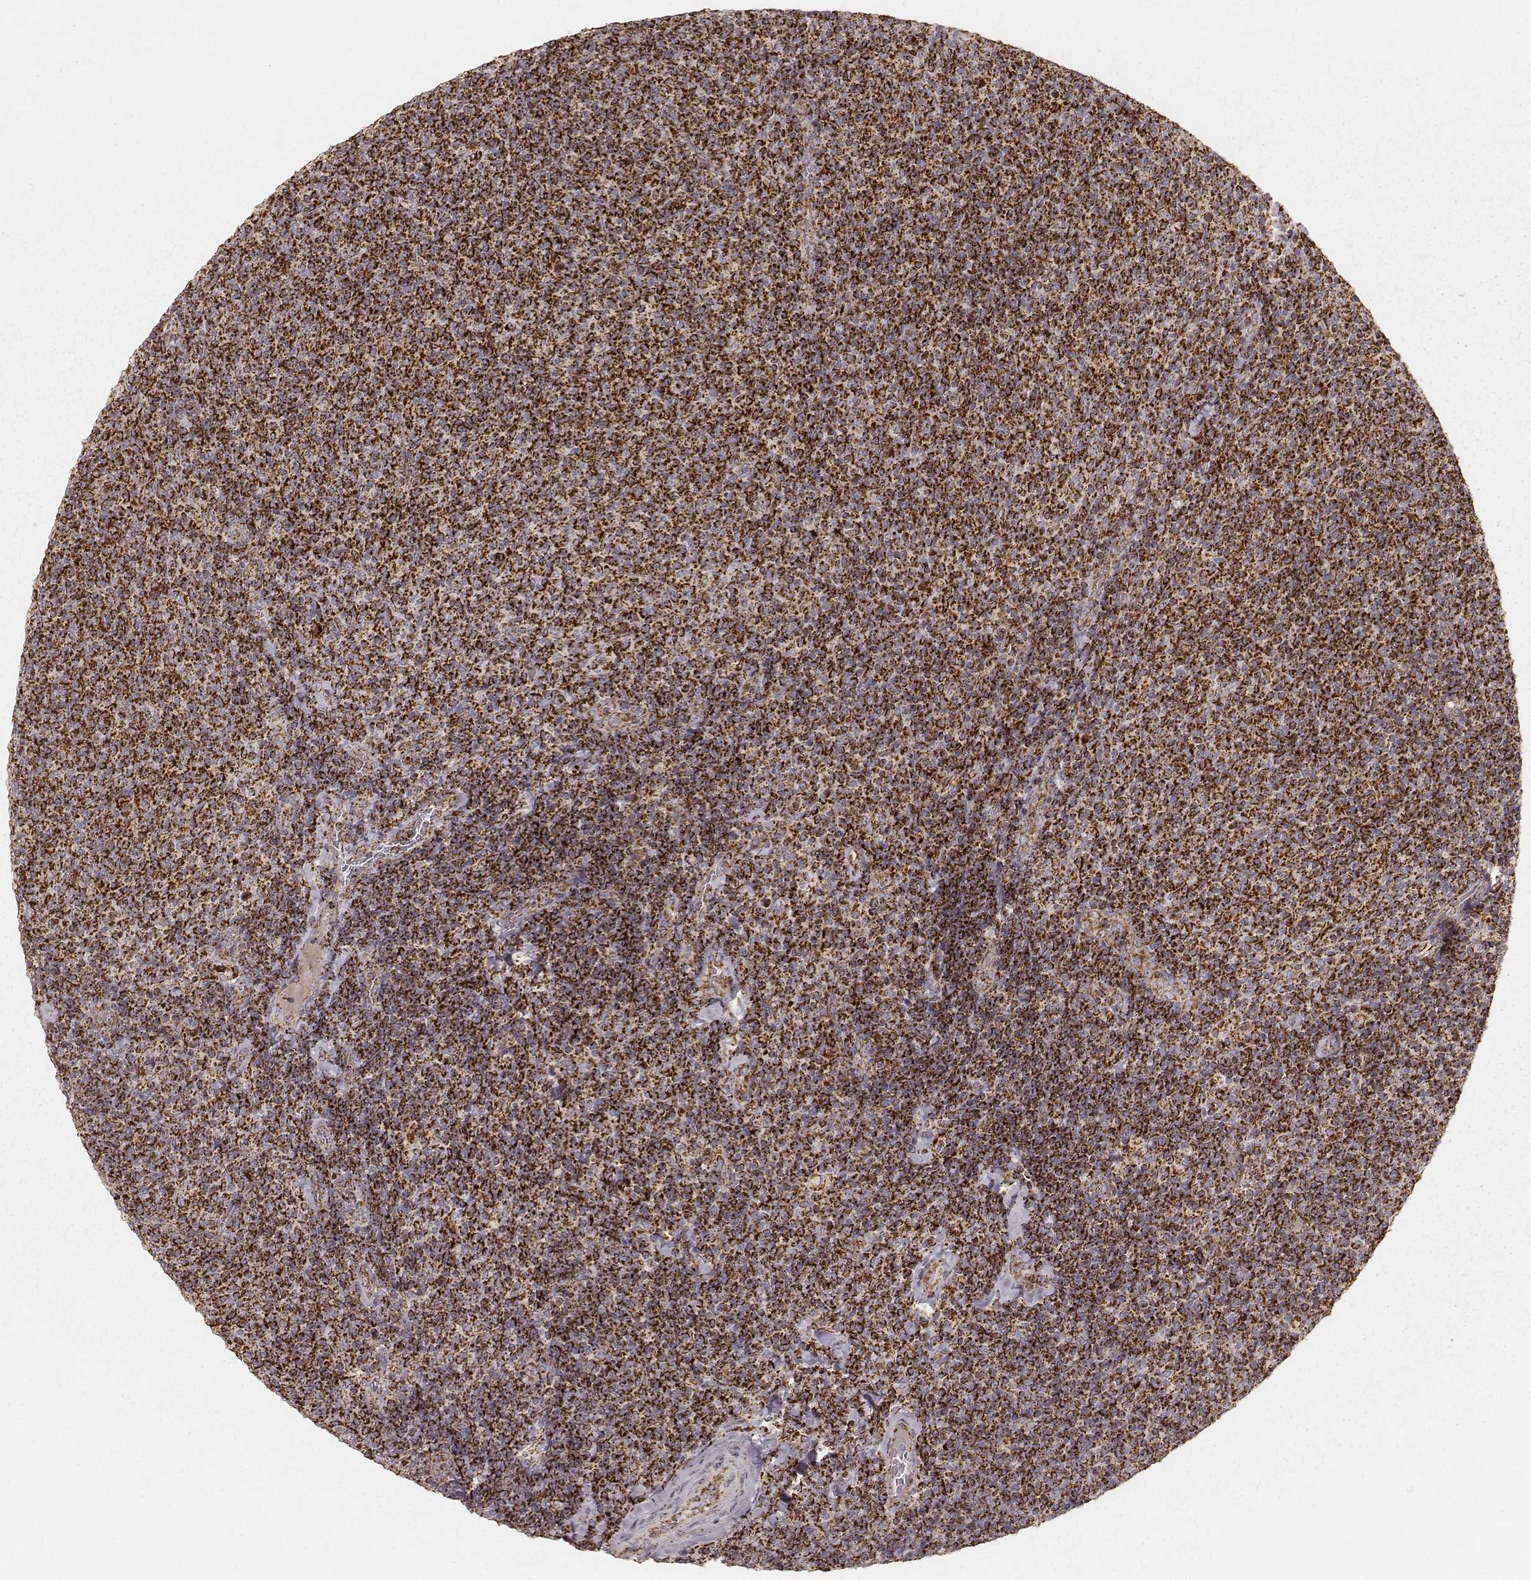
{"staining": {"intensity": "strong", "quantity": ">75%", "location": "cytoplasmic/membranous"}, "tissue": "lymphoma", "cell_type": "Tumor cells", "image_type": "cancer", "snomed": [{"axis": "morphology", "description": "Malignant lymphoma, non-Hodgkin's type, Low grade"}, {"axis": "topography", "description": "Lymph node"}], "caption": "High-power microscopy captured an IHC histopathology image of low-grade malignant lymphoma, non-Hodgkin's type, revealing strong cytoplasmic/membranous expression in approximately >75% of tumor cells.", "gene": "CS", "patient": {"sex": "male", "age": 52}}